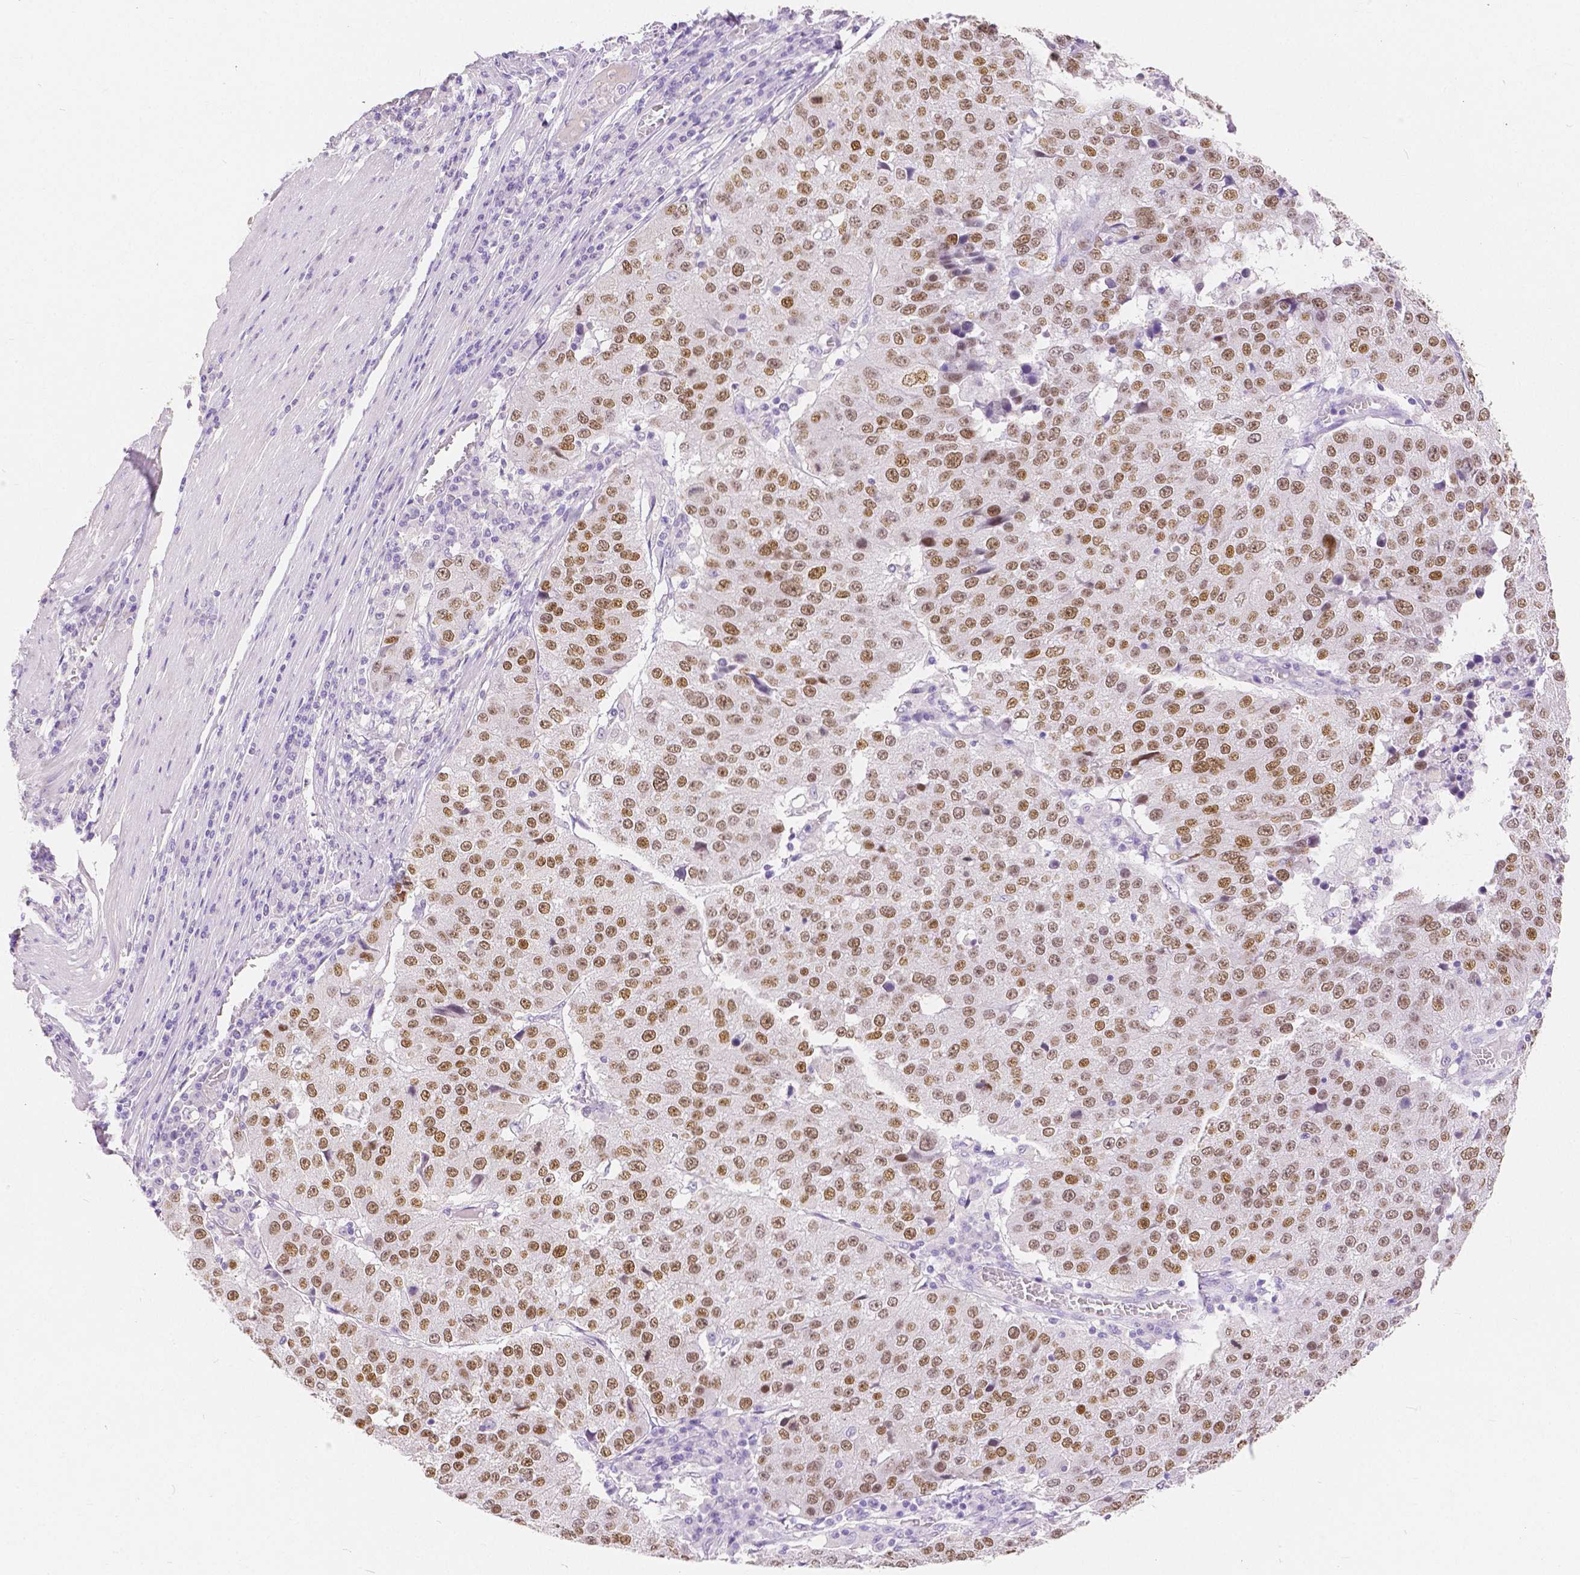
{"staining": {"intensity": "moderate", "quantity": ">75%", "location": "nuclear"}, "tissue": "stomach cancer", "cell_type": "Tumor cells", "image_type": "cancer", "snomed": [{"axis": "morphology", "description": "Adenocarcinoma, NOS"}, {"axis": "topography", "description": "Stomach"}], "caption": "Immunohistochemistry of human adenocarcinoma (stomach) reveals medium levels of moderate nuclear expression in approximately >75% of tumor cells. (DAB IHC, brown staining for protein, blue staining for nuclei).", "gene": "HNF1B", "patient": {"sex": "male", "age": 71}}